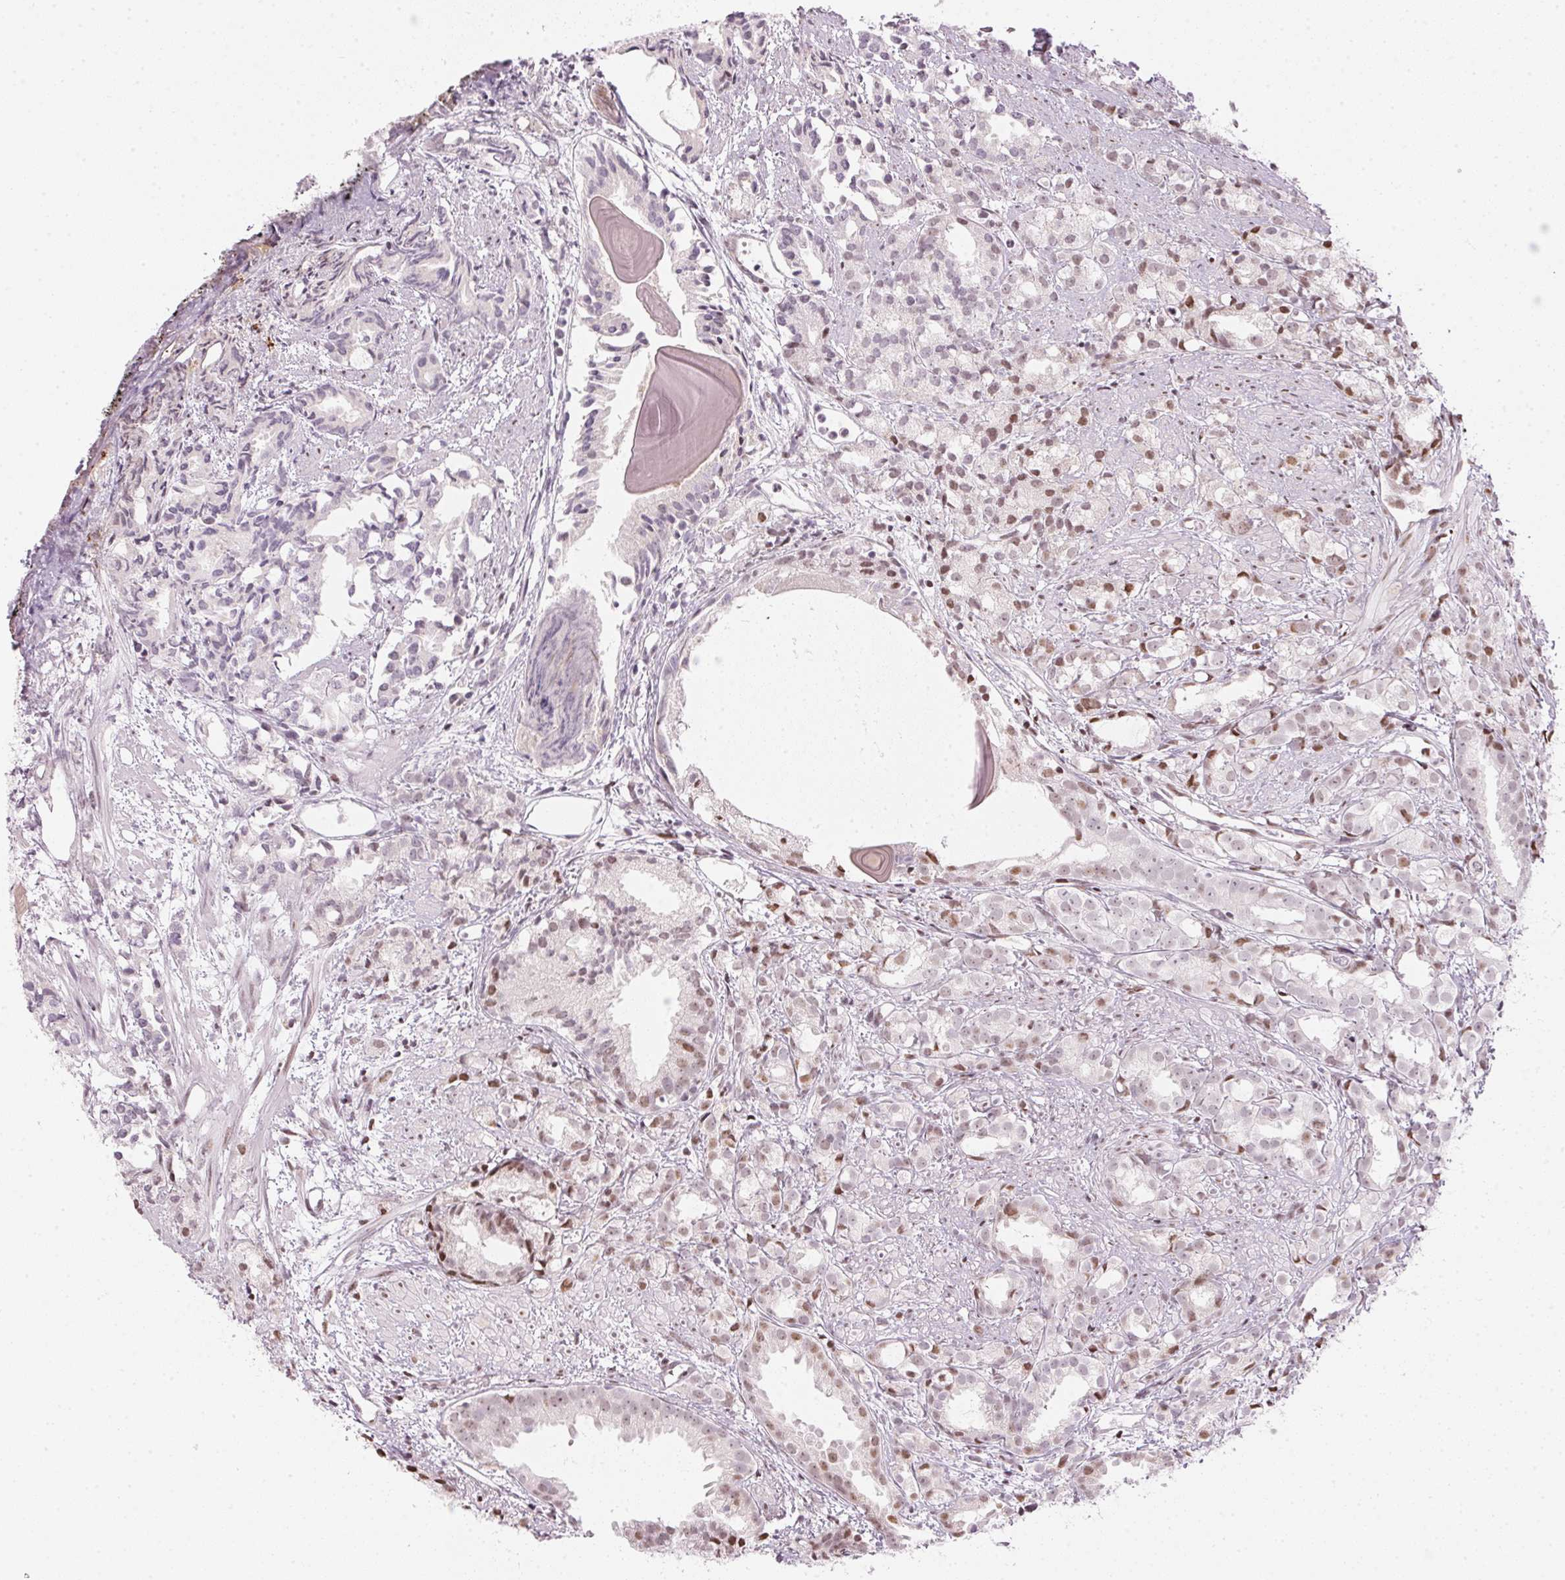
{"staining": {"intensity": "weak", "quantity": "25%-75%", "location": "nuclear"}, "tissue": "prostate cancer", "cell_type": "Tumor cells", "image_type": "cancer", "snomed": [{"axis": "morphology", "description": "Adenocarcinoma, High grade"}, {"axis": "topography", "description": "Prostate"}], "caption": "Human prostate cancer stained with a brown dye demonstrates weak nuclear positive positivity in approximately 25%-75% of tumor cells.", "gene": "KAT6A", "patient": {"sex": "male", "age": 79}}